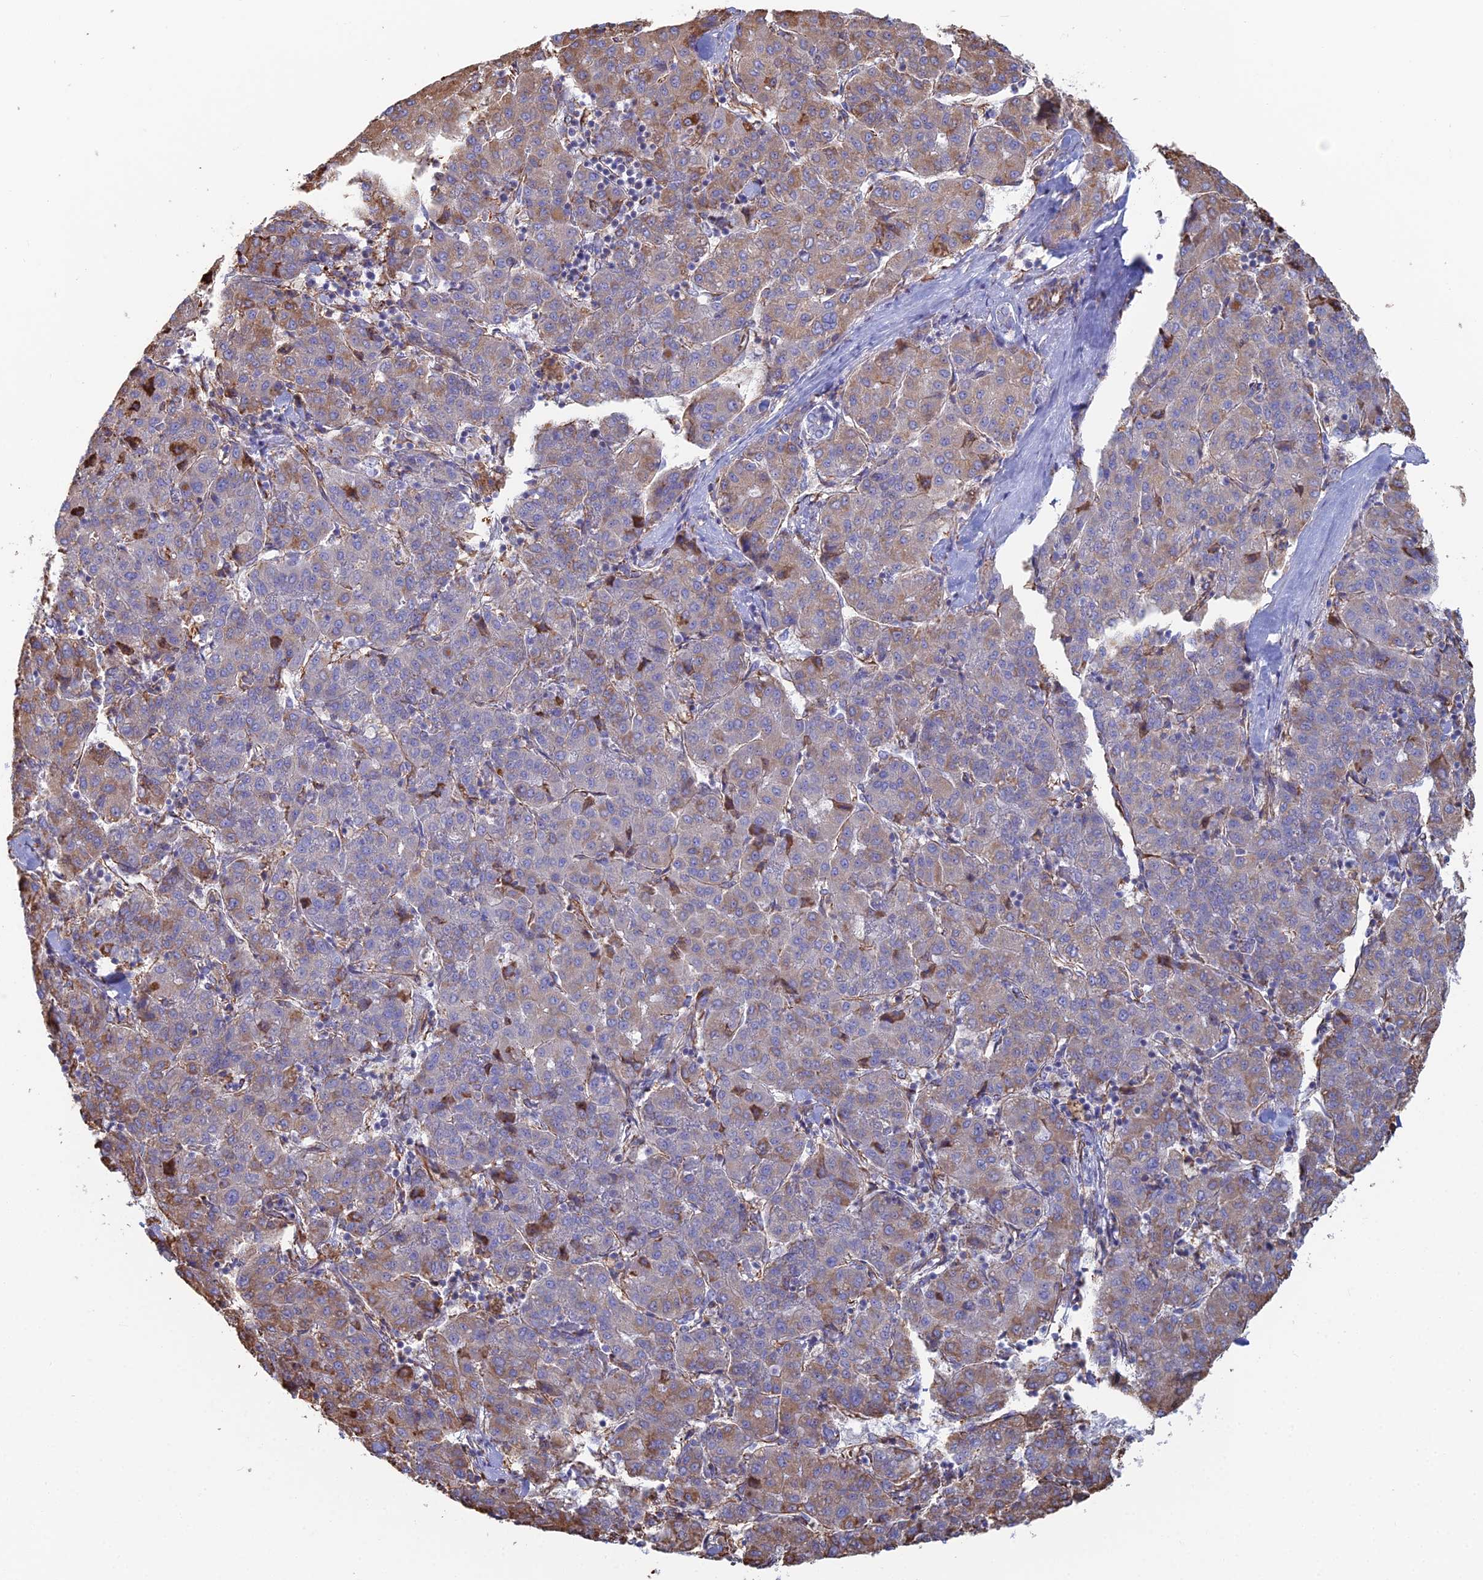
{"staining": {"intensity": "moderate", "quantity": "<25%", "location": "cytoplasmic/membranous"}, "tissue": "liver cancer", "cell_type": "Tumor cells", "image_type": "cancer", "snomed": [{"axis": "morphology", "description": "Carcinoma, Hepatocellular, NOS"}, {"axis": "topography", "description": "Liver"}], "caption": "DAB (3,3'-diaminobenzidine) immunohistochemical staining of human liver hepatocellular carcinoma exhibits moderate cytoplasmic/membranous protein positivity in approximately <25% of tumor cells.", "gene": "CLVS2", "patient": {"sex": "male", "age": 65}}